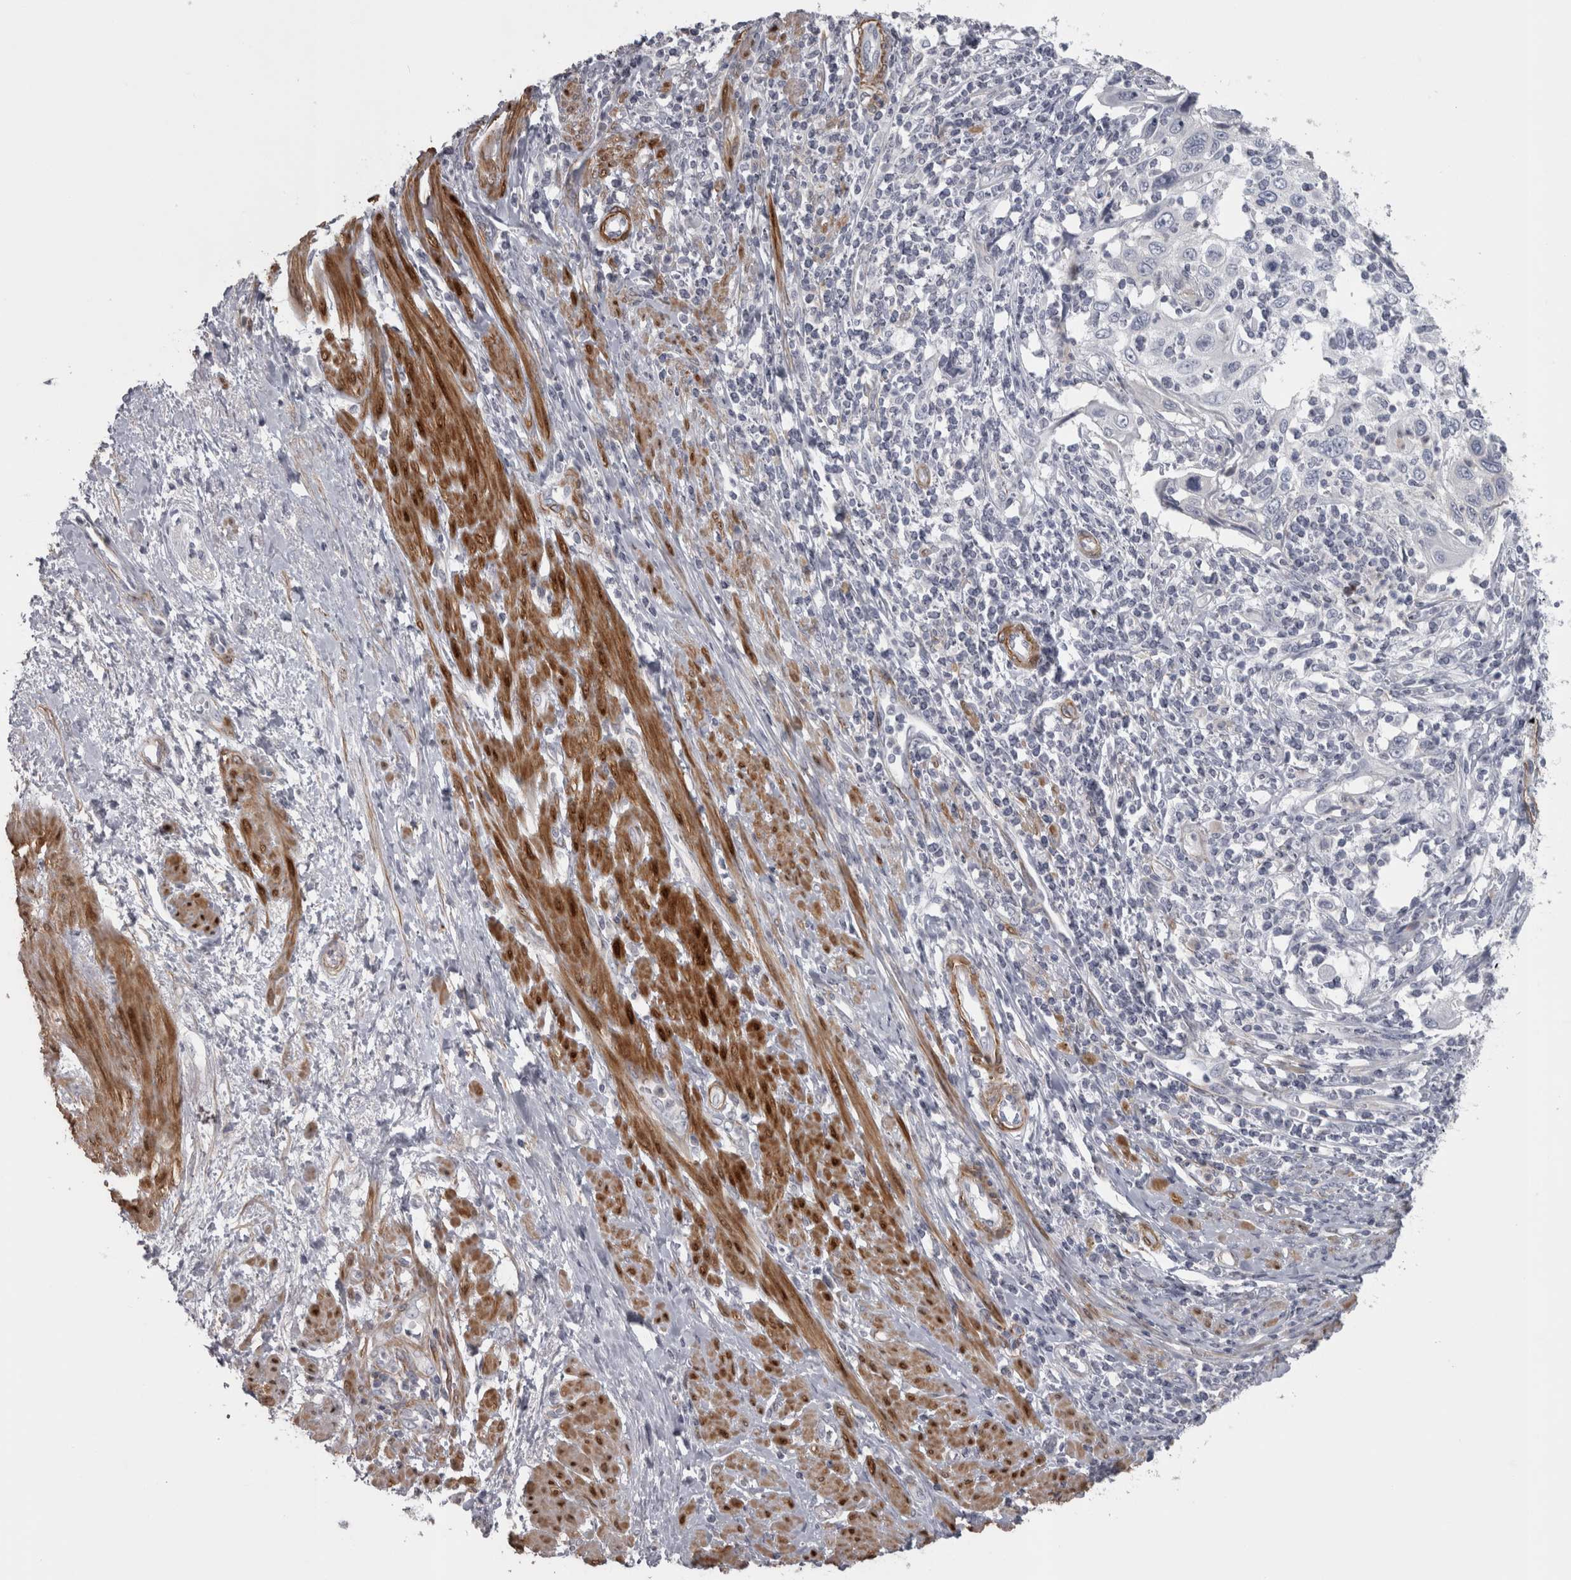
{"staining": {"intensity": "weak", "quantity": "<25%", "location": "cytoplasmic/membranous"}, "tissue": "cervical cancer", "cell_type": "Tumor cells", "image_type": "cancer", "snomed": [{"axis": "morphology", "description": "Squamous cell carcinoma, NOS"}, {"axis": "topography", "description": "Cervix"}], "caption": "High power microscopy photomicrograph of an immunohistochemistry micrograph of cervical cancer (squamous cell carcinoma), revealing no significant staining in tumor cells.", "gene": "PPP1R12B", "patient": {"sex": "female", "age": 70}}